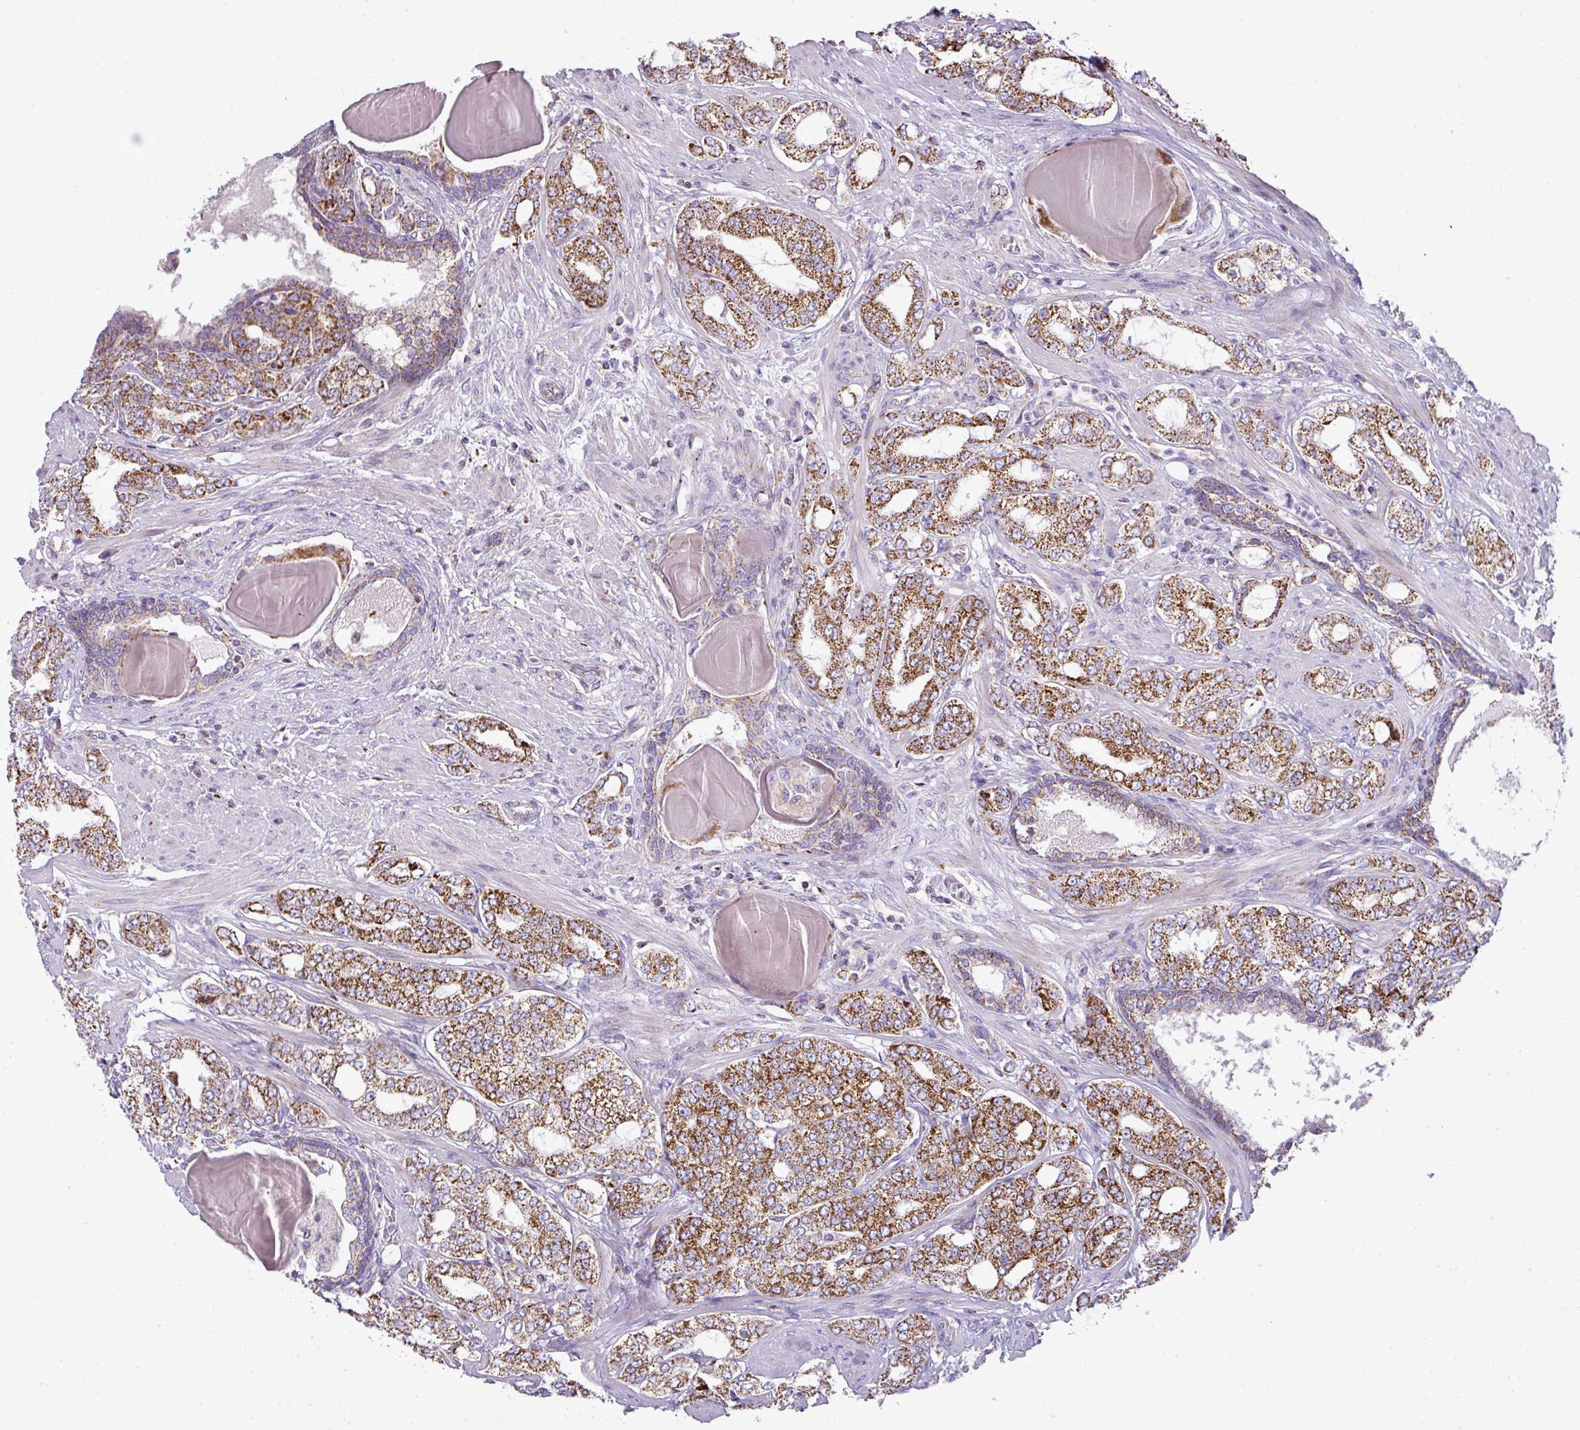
{"staining": {"intensity": "strong", "quantity": ">75%", "location": "cytoplasmic/membranous"}, "tissue": "prostate cancer", "cell_type": "Tumor cells", "image_type": "cancer", "snomed": [{"axis": "morphology", "description": "Adenocarcinoma, High grade"}, {"axis": "topography", "description": "Prostate"}], "caption": "Adenocarcinoma (high-grade) (prostate) stained with a brown dye demonstrates strong cytoplasmic/membranous positive positivity in approximately >75% of tumor cells.", "gene": "ZNF81", "patient": {"sex": "male", "age": 64}}